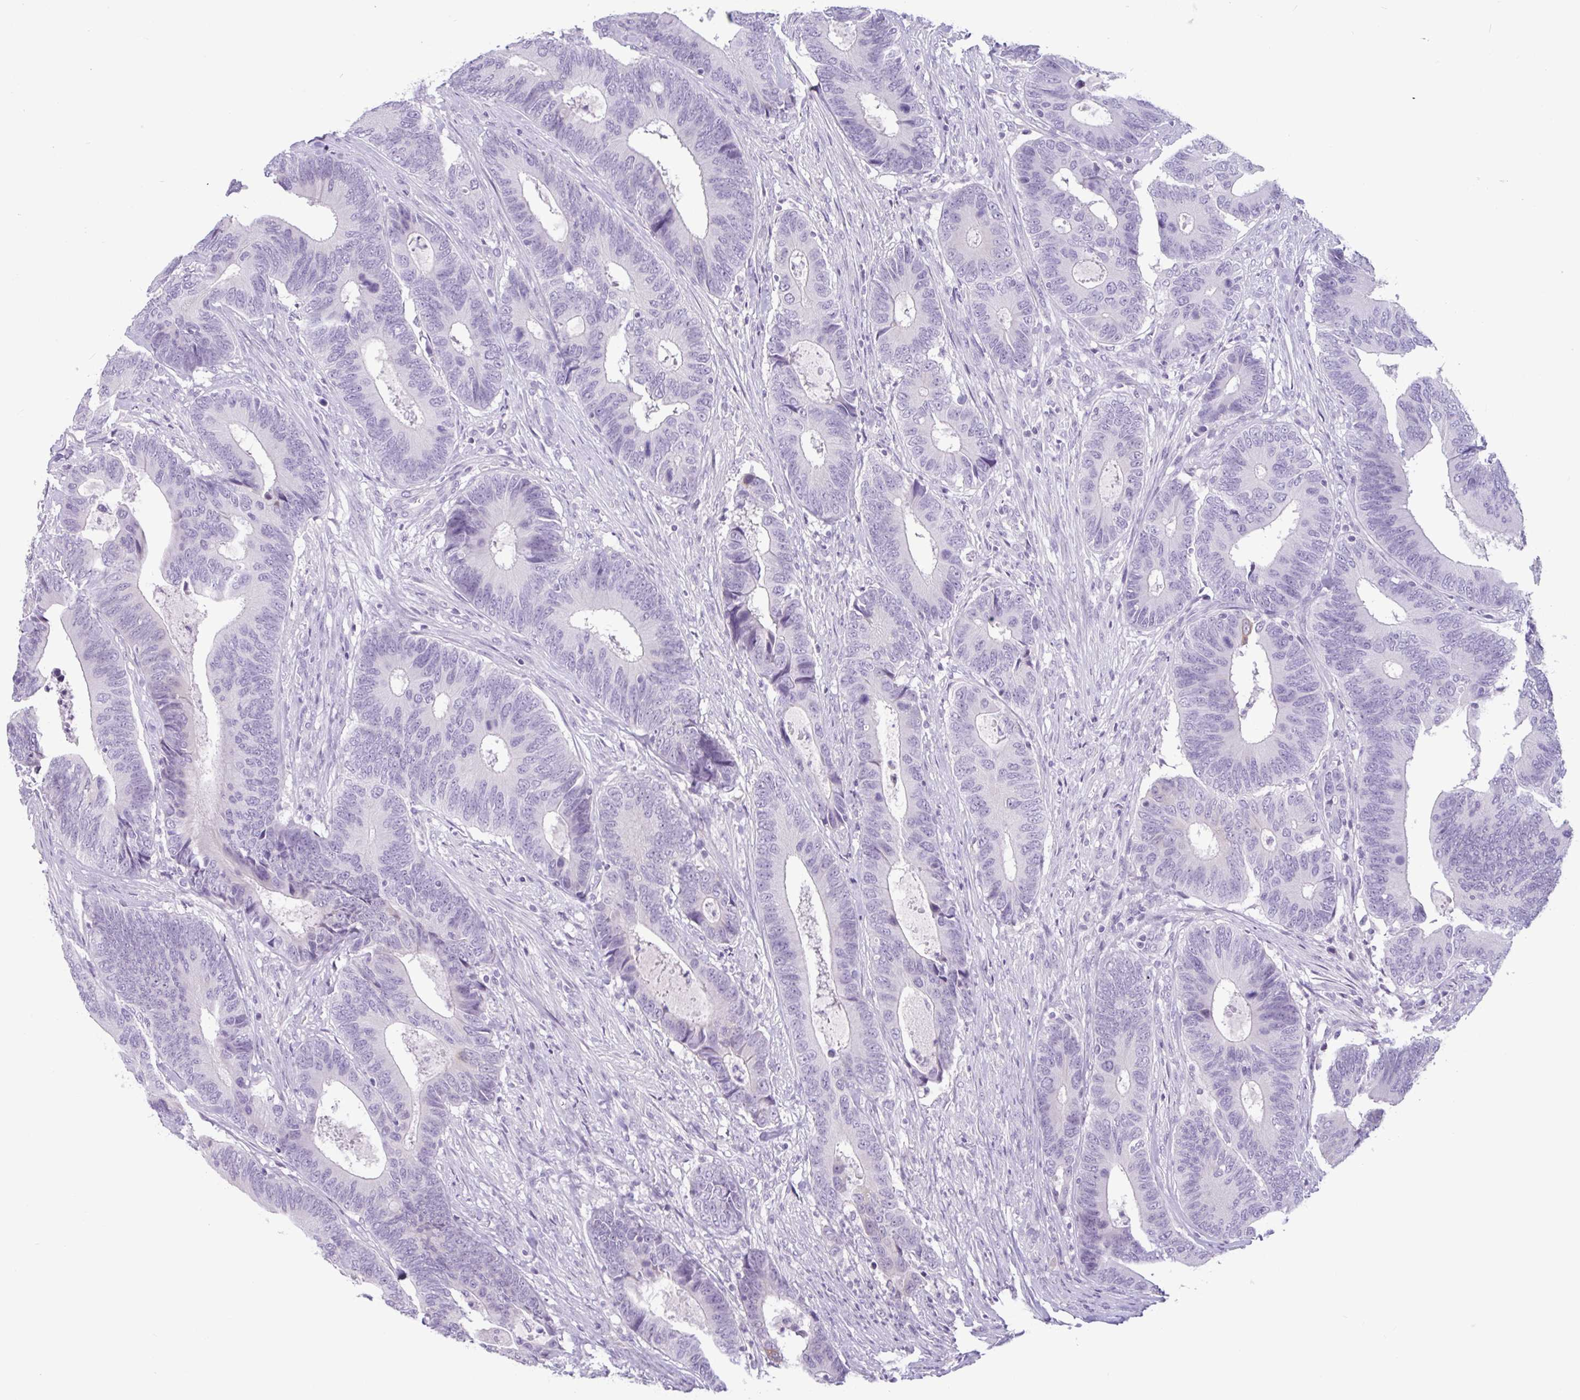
{"staining": {"intensity": "negative", "quantity": "none", "location": "none"}, "tissue": "colorectal cancer", "cell_type": "Tumor cells", "image_type": "cancer", "snomed": [{"axis": "morphology", "description": "Adenocarcinoma, NOS"}, {"axis": "topography", "description": "Colon"}], "caption": "Immunohistochemistry (IHC) of colorectal cancer demonstrates no expression in tumor cells.", "gene": "CTSE", "patient": {"sex": "male", "age": 87}}